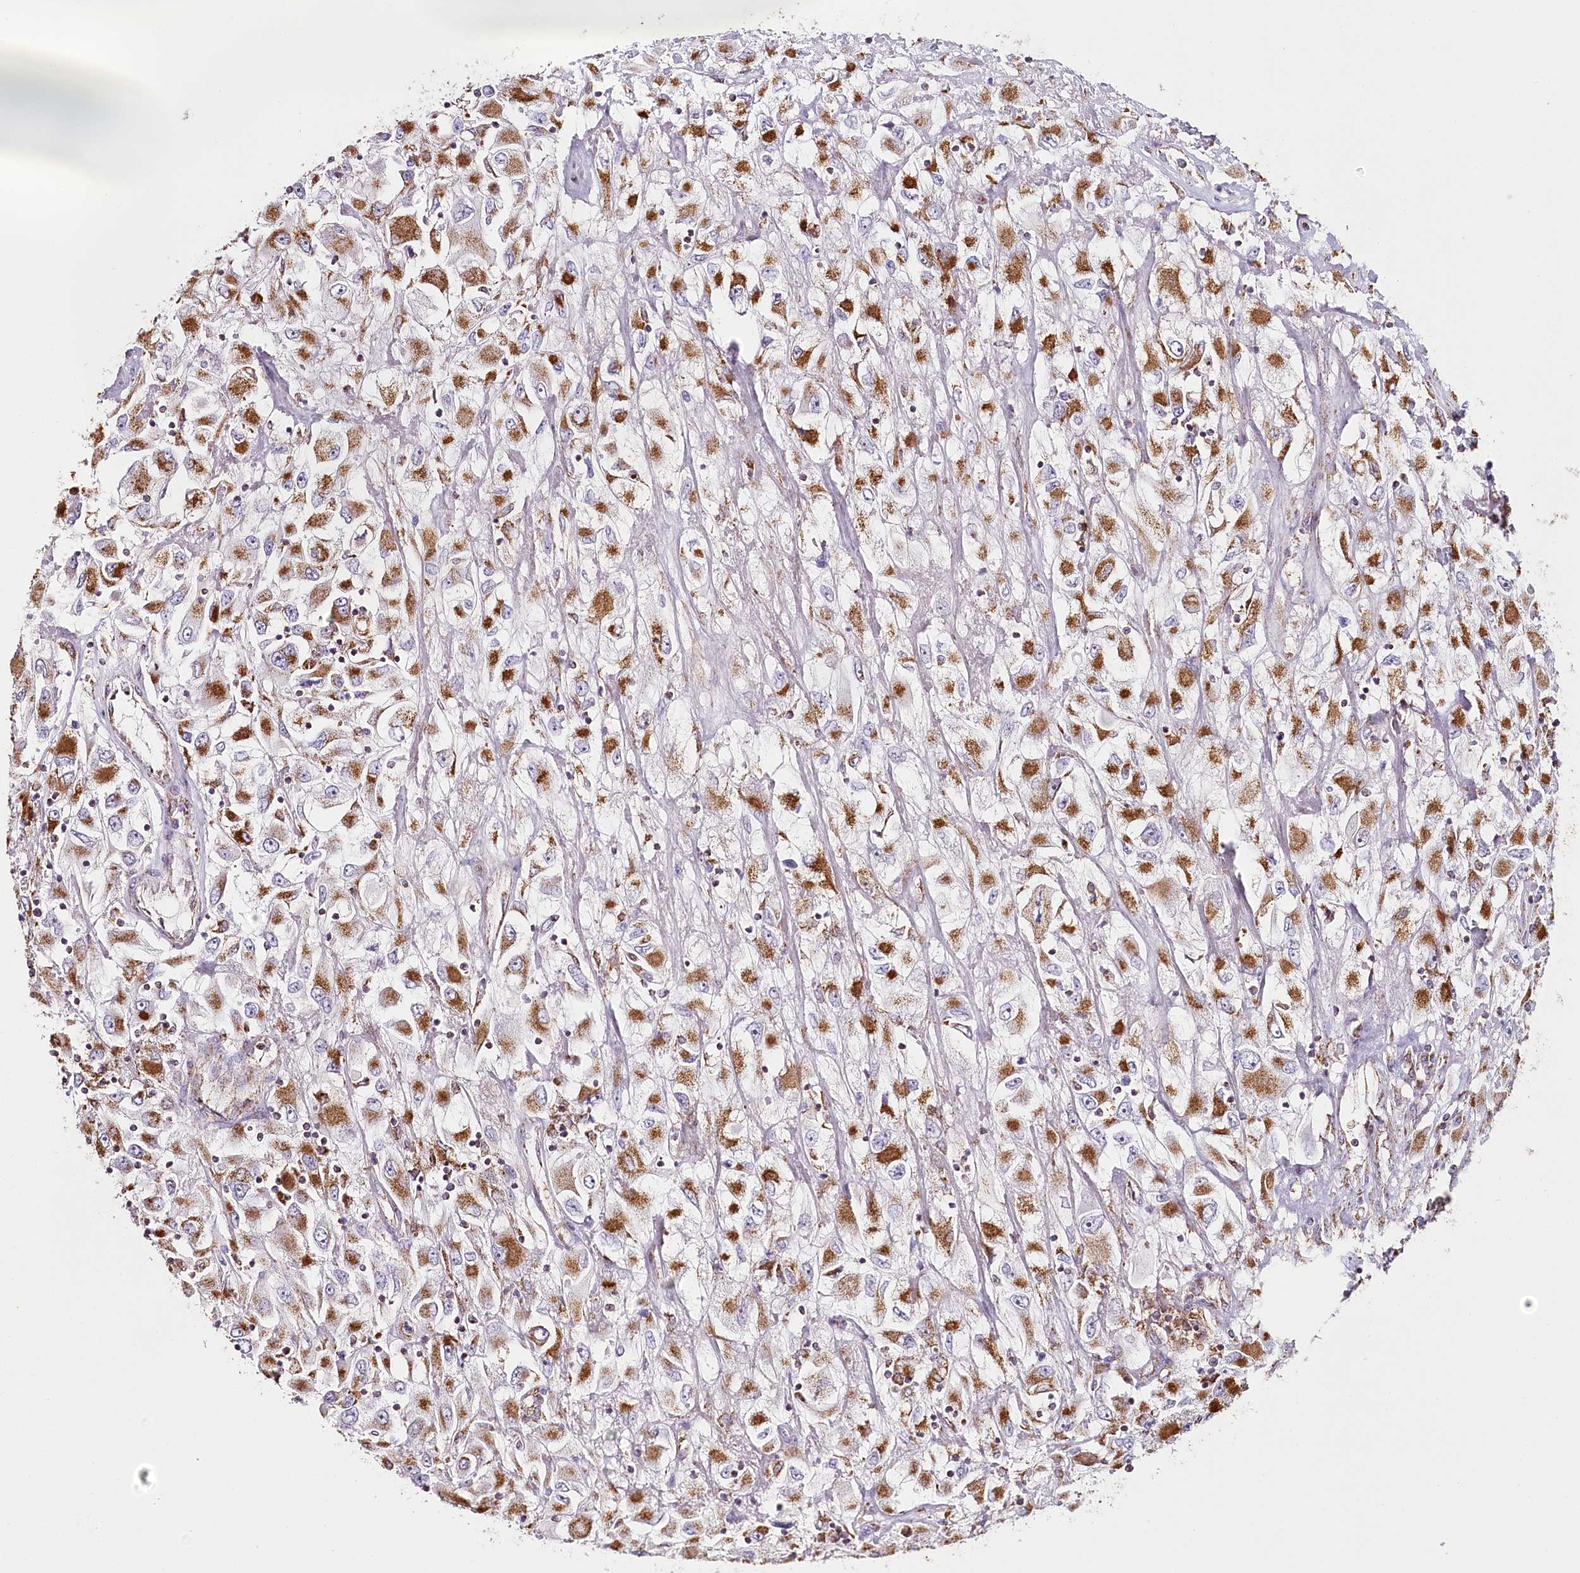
{"staining": {"intensity": "moderate", "quantity": ">75%", "location": "cytoplasmic/membranous"}, "tissue": "renal cancer", "cell_type": "Tumor cells", "image_type": "cancer", "snomed": [{"axis": "morphology", "description": "Adenocarcinoma, NOS"}, {"axis": "topography", "description": "Kidney"}], "caption": "A medium amount of moderate cytoplasmic/membranous positivity is appreciated in about >75% of tumor cells in adenocarcinoma (renal) tissue.", "gene": "MMP25", "patient": {"sex": "female", "age": 52}}